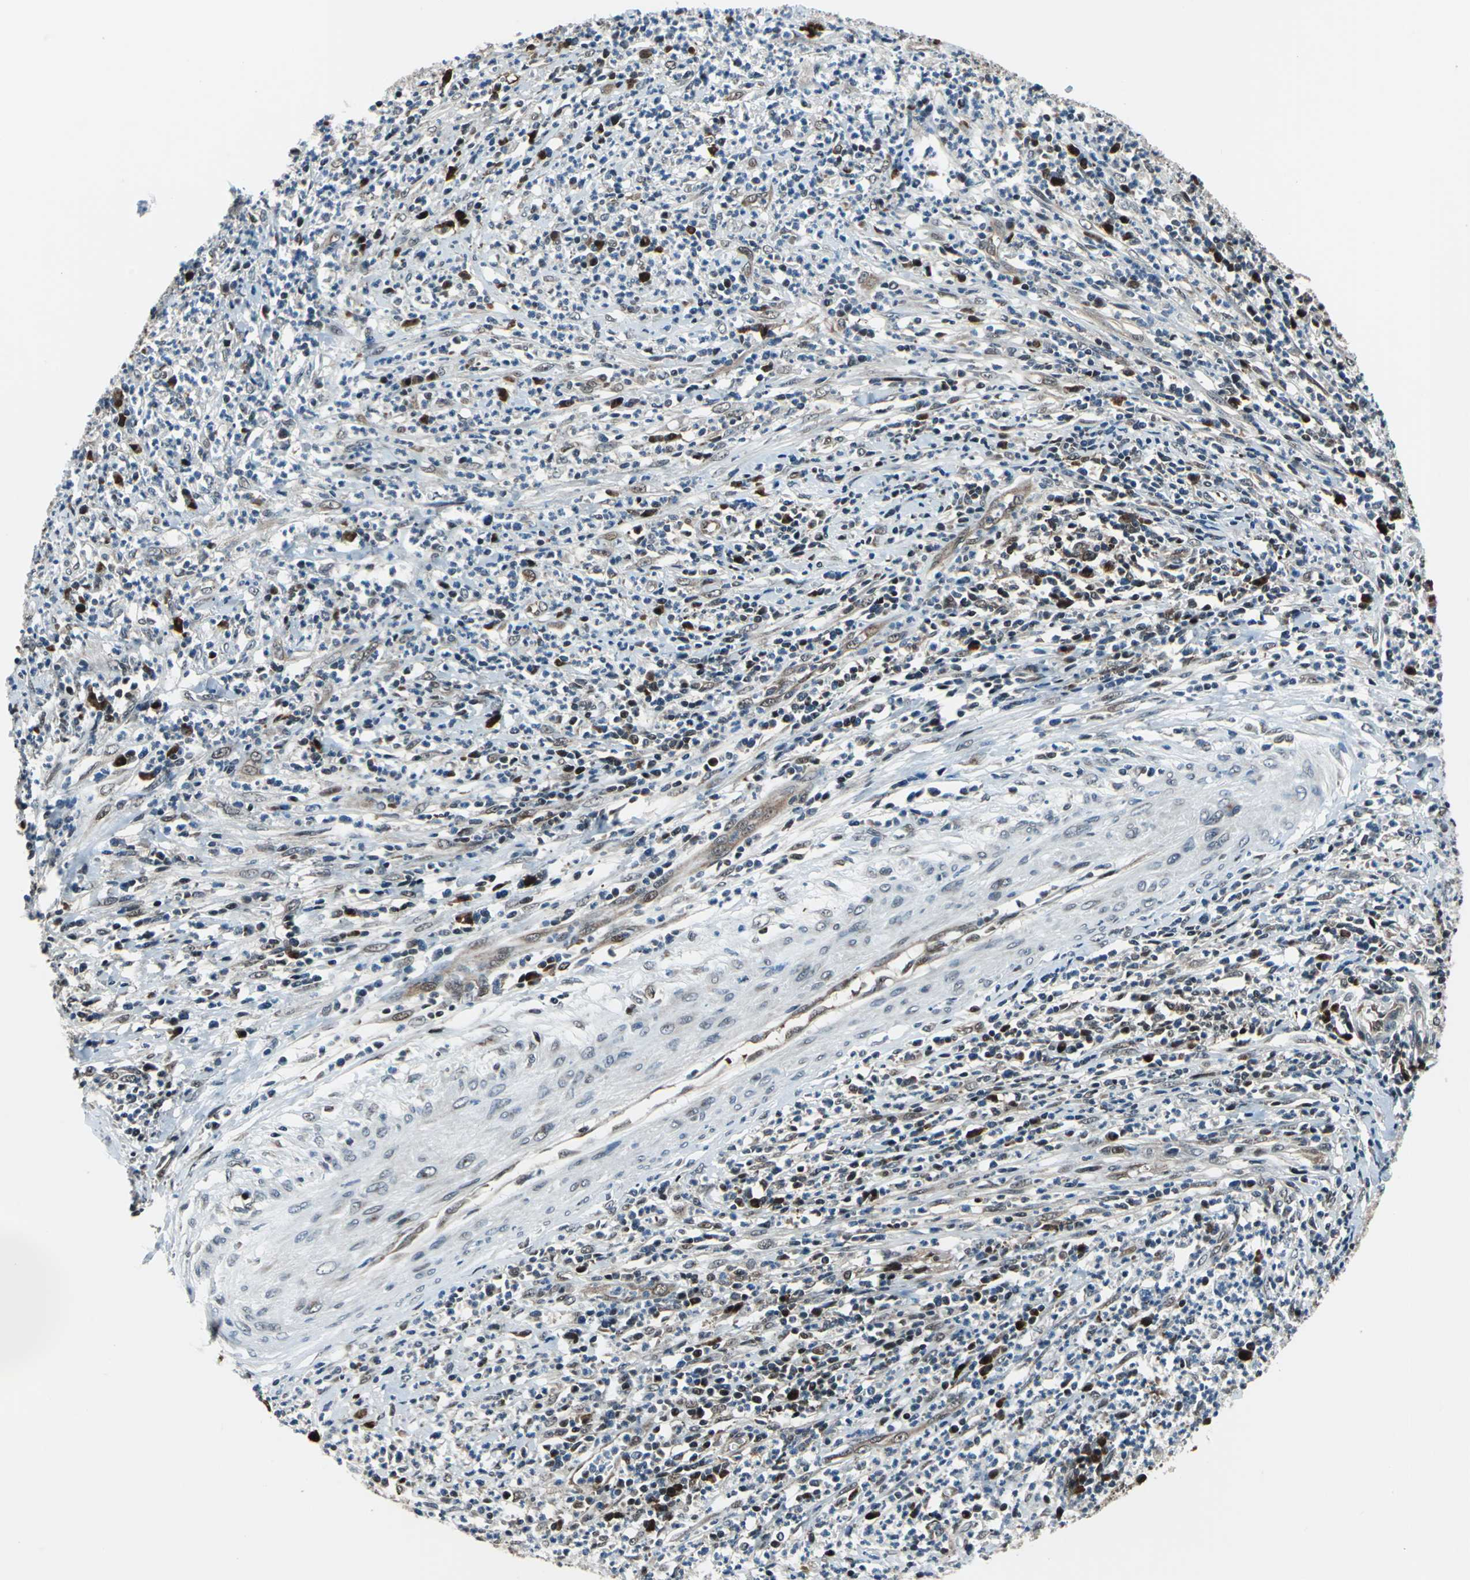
{"staining": {"intensity": "moderate", "quantity": ">75%", "location": "cytoplasmic/membranous,nuclear"}, "tissue": "cervical cancer", "cell_type": "Tumor cells", "image_type": "cancer", "snomed": [{"axis": "morphology", "description": "Squamous cell carcinoma, NOS"}, {"axis": "topography", "description": "Cervix"}], "caption": "Brown immunohistochemical staining in human cervical cancer (squamous cell carcinoma) displays moderate cytoplasmic/membranous and nuclear positivity in approximately >75% of tumor cells.", "gene": "POLR3K", "patient": {"sex": "female", "age": 32}}